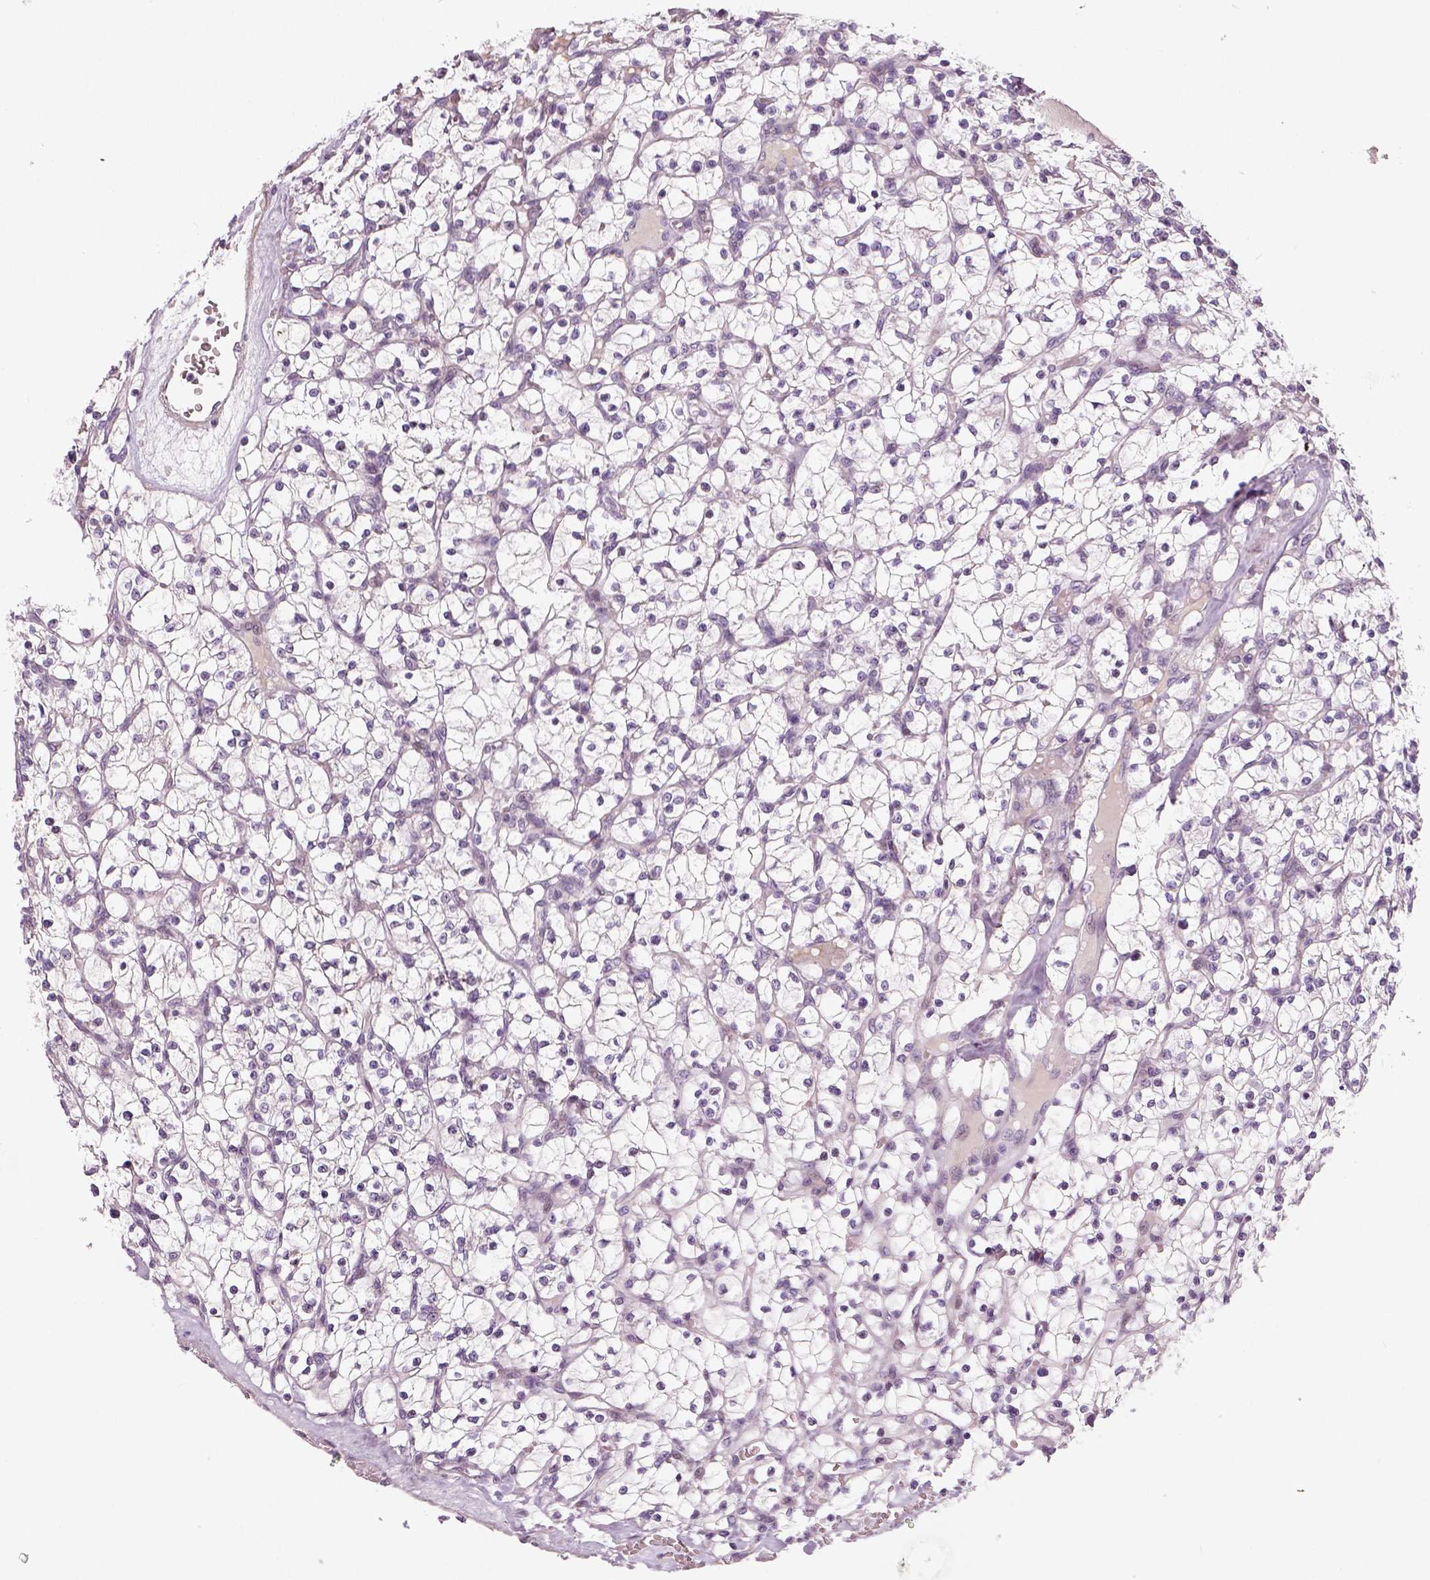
{"staining": {"intensity": "negative", "quantity": "none", "location": "none"}, "tissue": "renal cancer", "cell_type": "Tumor cells", "image_type": "cancer", "snomed": [{"axis": "morphology", "description": "Adenocarcinoma, NOS"}, {"axis": "topography", "description": "Kidney"}], "caption": "A micrograph of renal cancer (adenocarcinoma) stained for a protein displays no brown staining in tumor cells.", "gene": "NECAB1", "patient": {"sex": "female", "age": 64}}